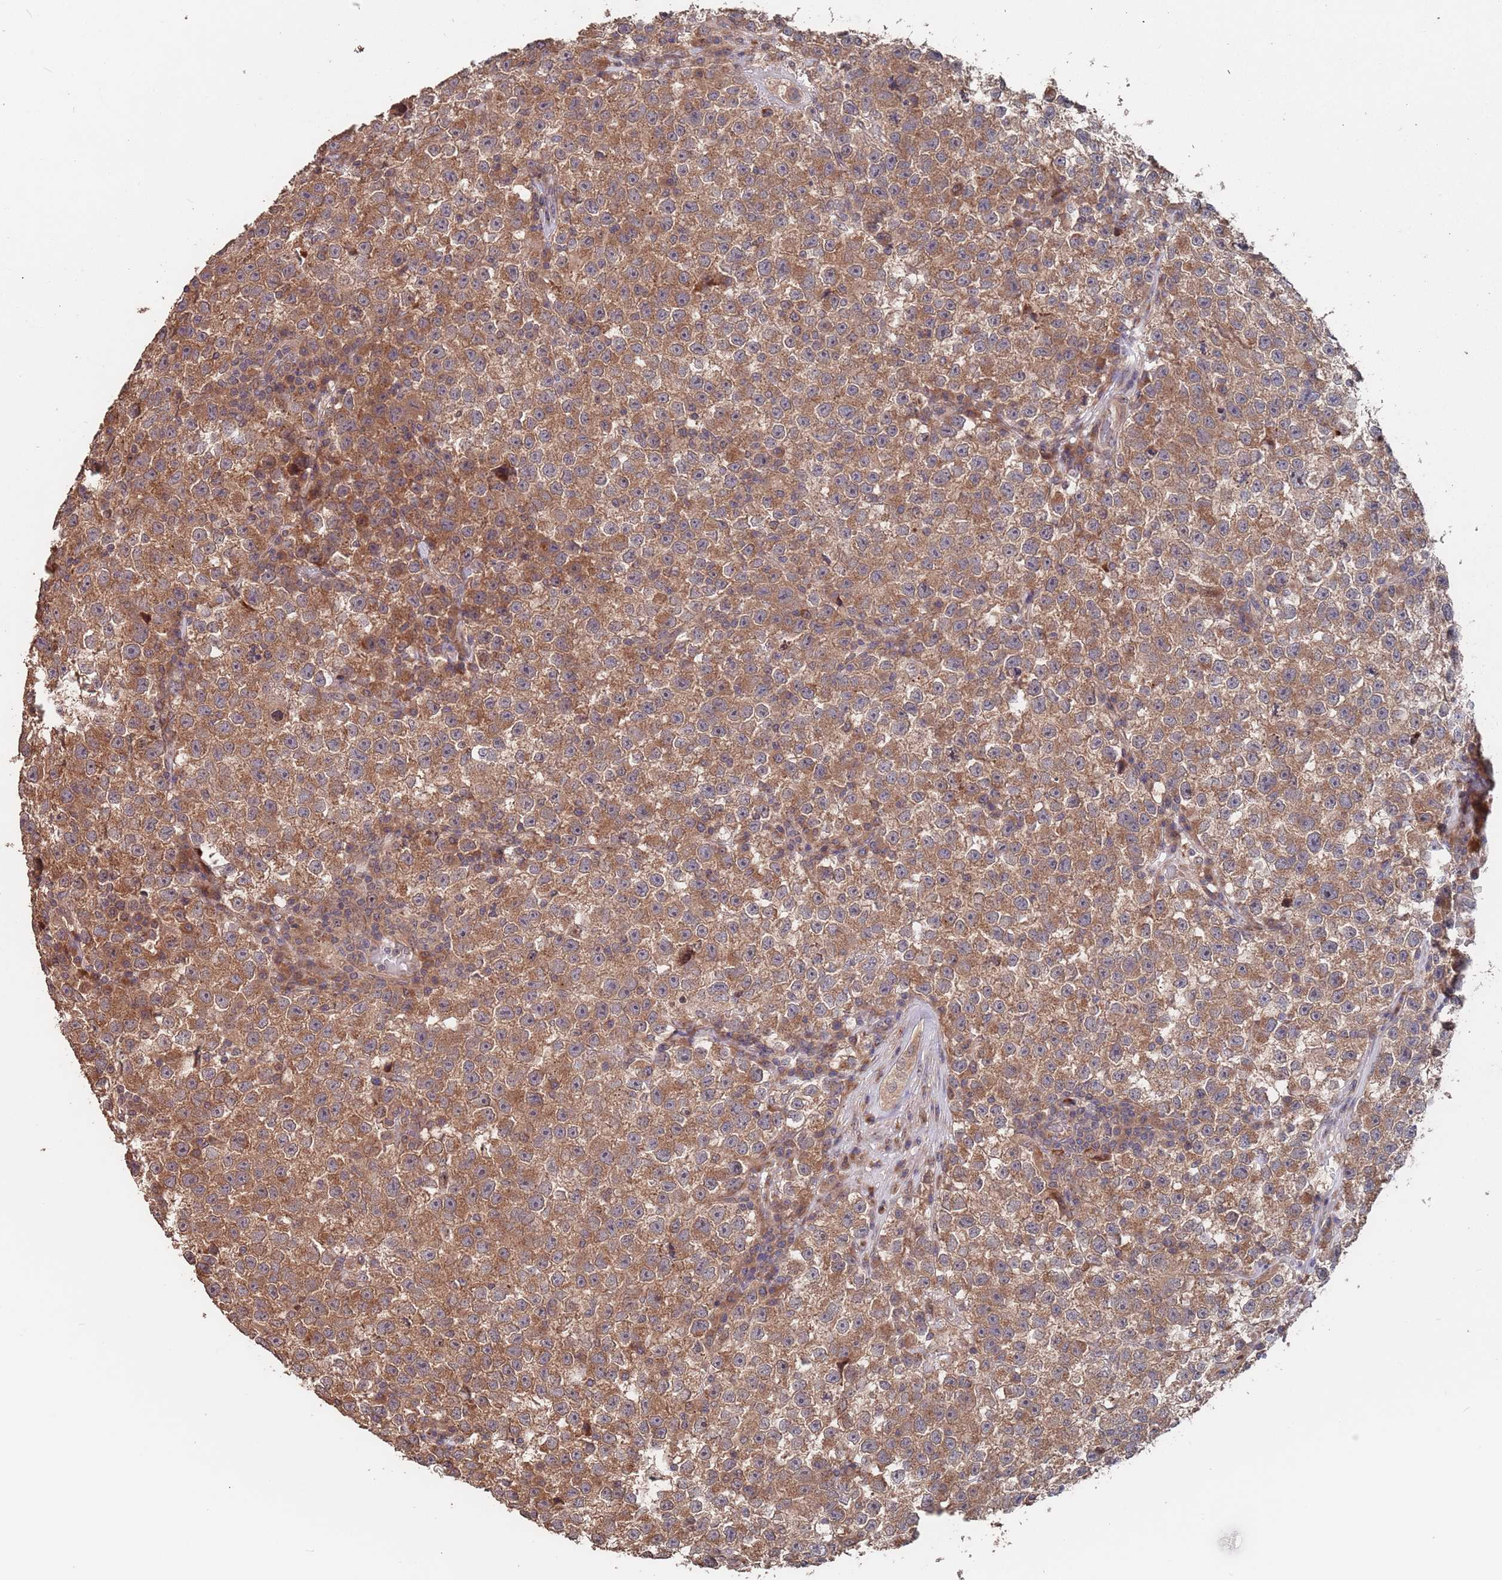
{"staining": {"intensity": "moderate", "quantity": ">75%", "location": "cytoplasmic/membranous"}, "tissue": "testis cancer", "cell_type": "Tumor cells", "image_type": "cancer", "snomed": [{"axis": "morphology", "description": "Seminoma, NOS"}, {"axis": "topography", "description": "Testis"}], "caption": "A medium amount of moderate cytoplasmic/membranous positivity is present in approximately >75% of tumor cells in testis seminoma tissue. (DAB IHC with brightfield microscopy, high magnification).", "gene": "UNC45A", "patient": {"sex": "male", "age": 22}}